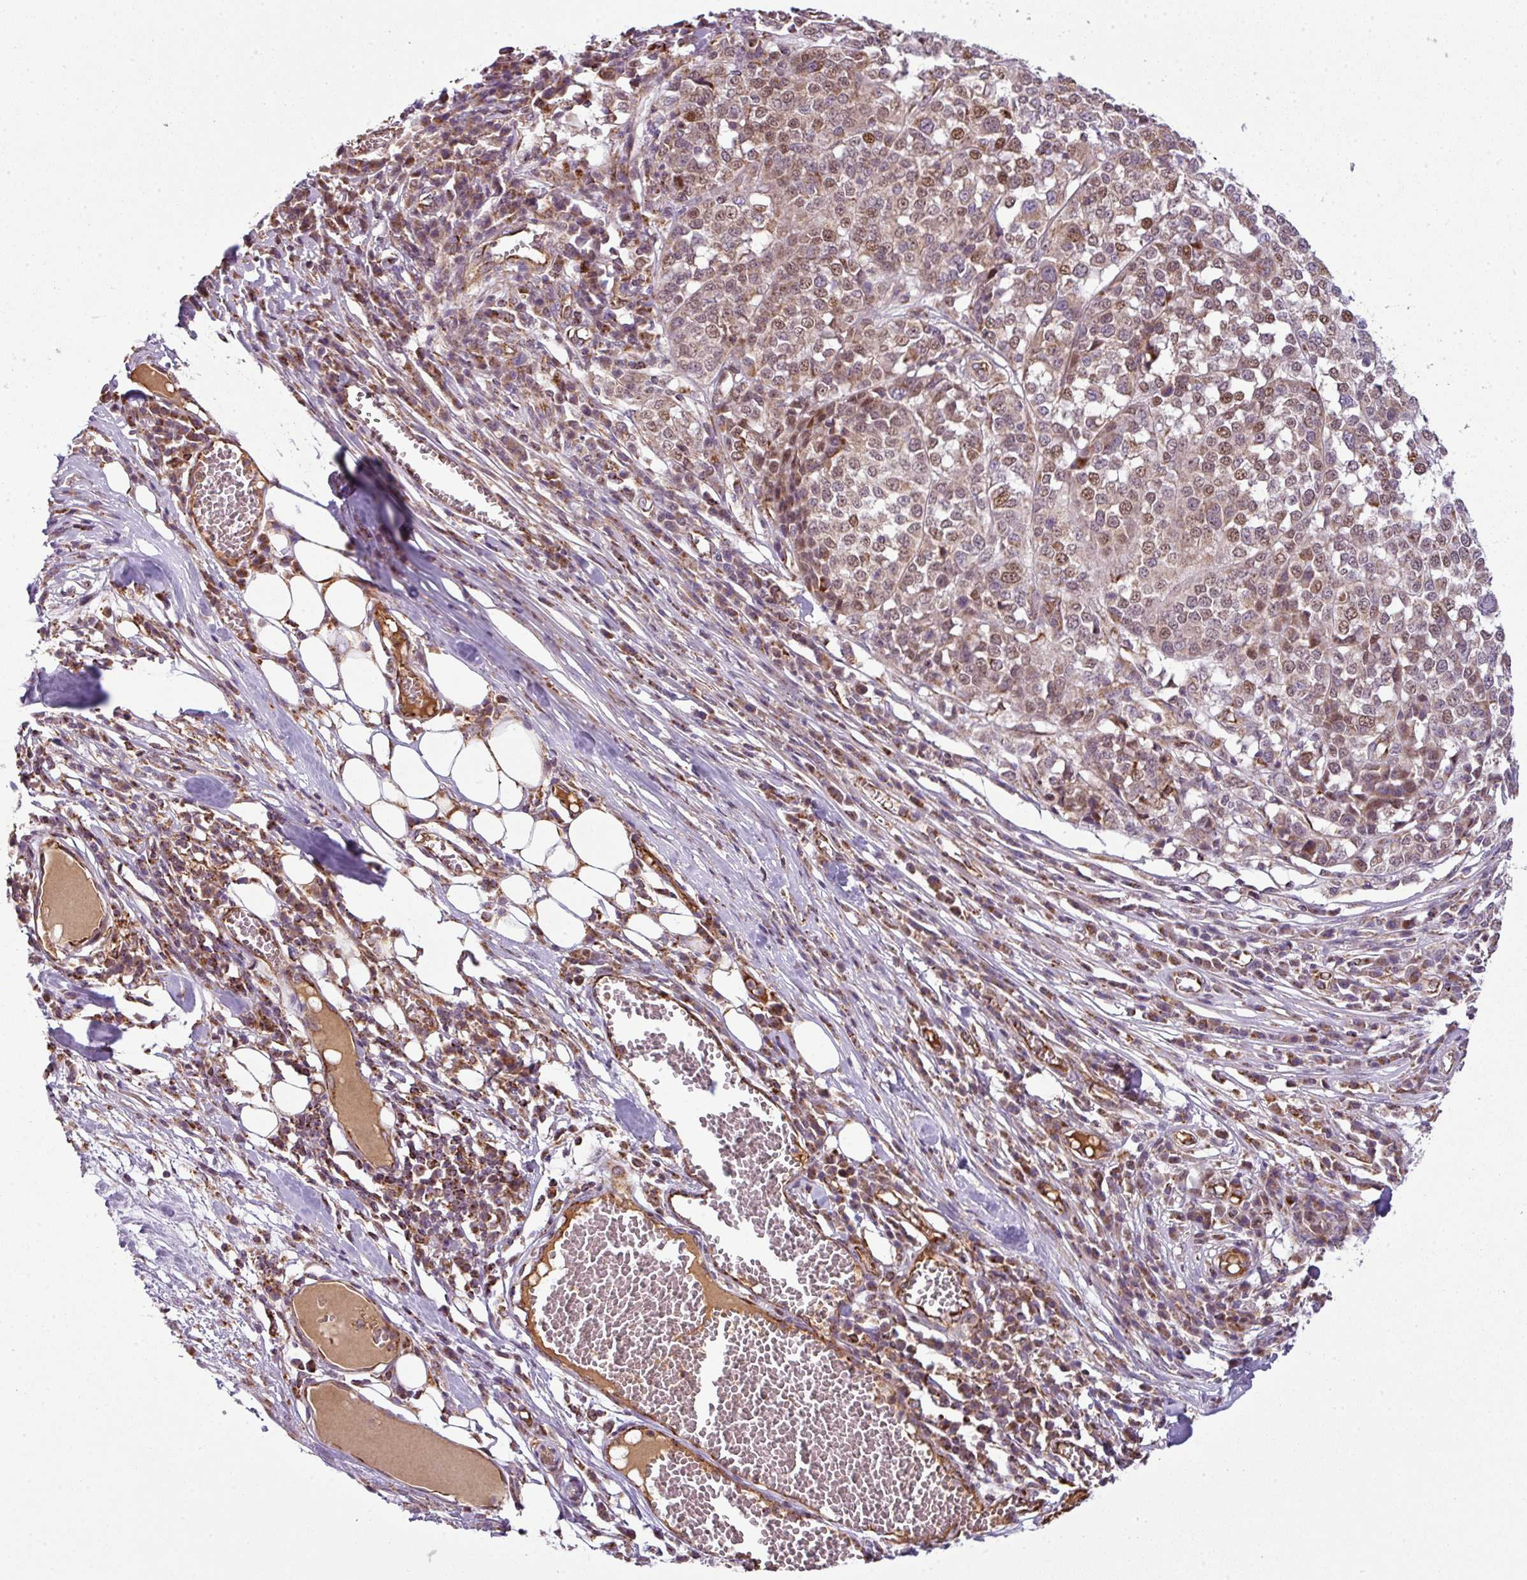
{"staining": {"intensity": "moderate", "quantity": ">75%", "location": "cytoplasmic/membranous,nuclear"}, "tissue": "melanoma", "cell_type": "Tumor cells", "image_type": "cancer", "snomed": [{"axis": "morphology", "description": "Malignant melanoma, Metastatic site"}, {"axis": "topography", "description": "Lymph node"}], "caption": "Protein staining of melanoma tissue displays moderate cytoplasmic/membranous and nuclear staining in about >75% of tumor cells.", "gene": "PRELID3B", "patient": {"sex": "male", "age": 44}}